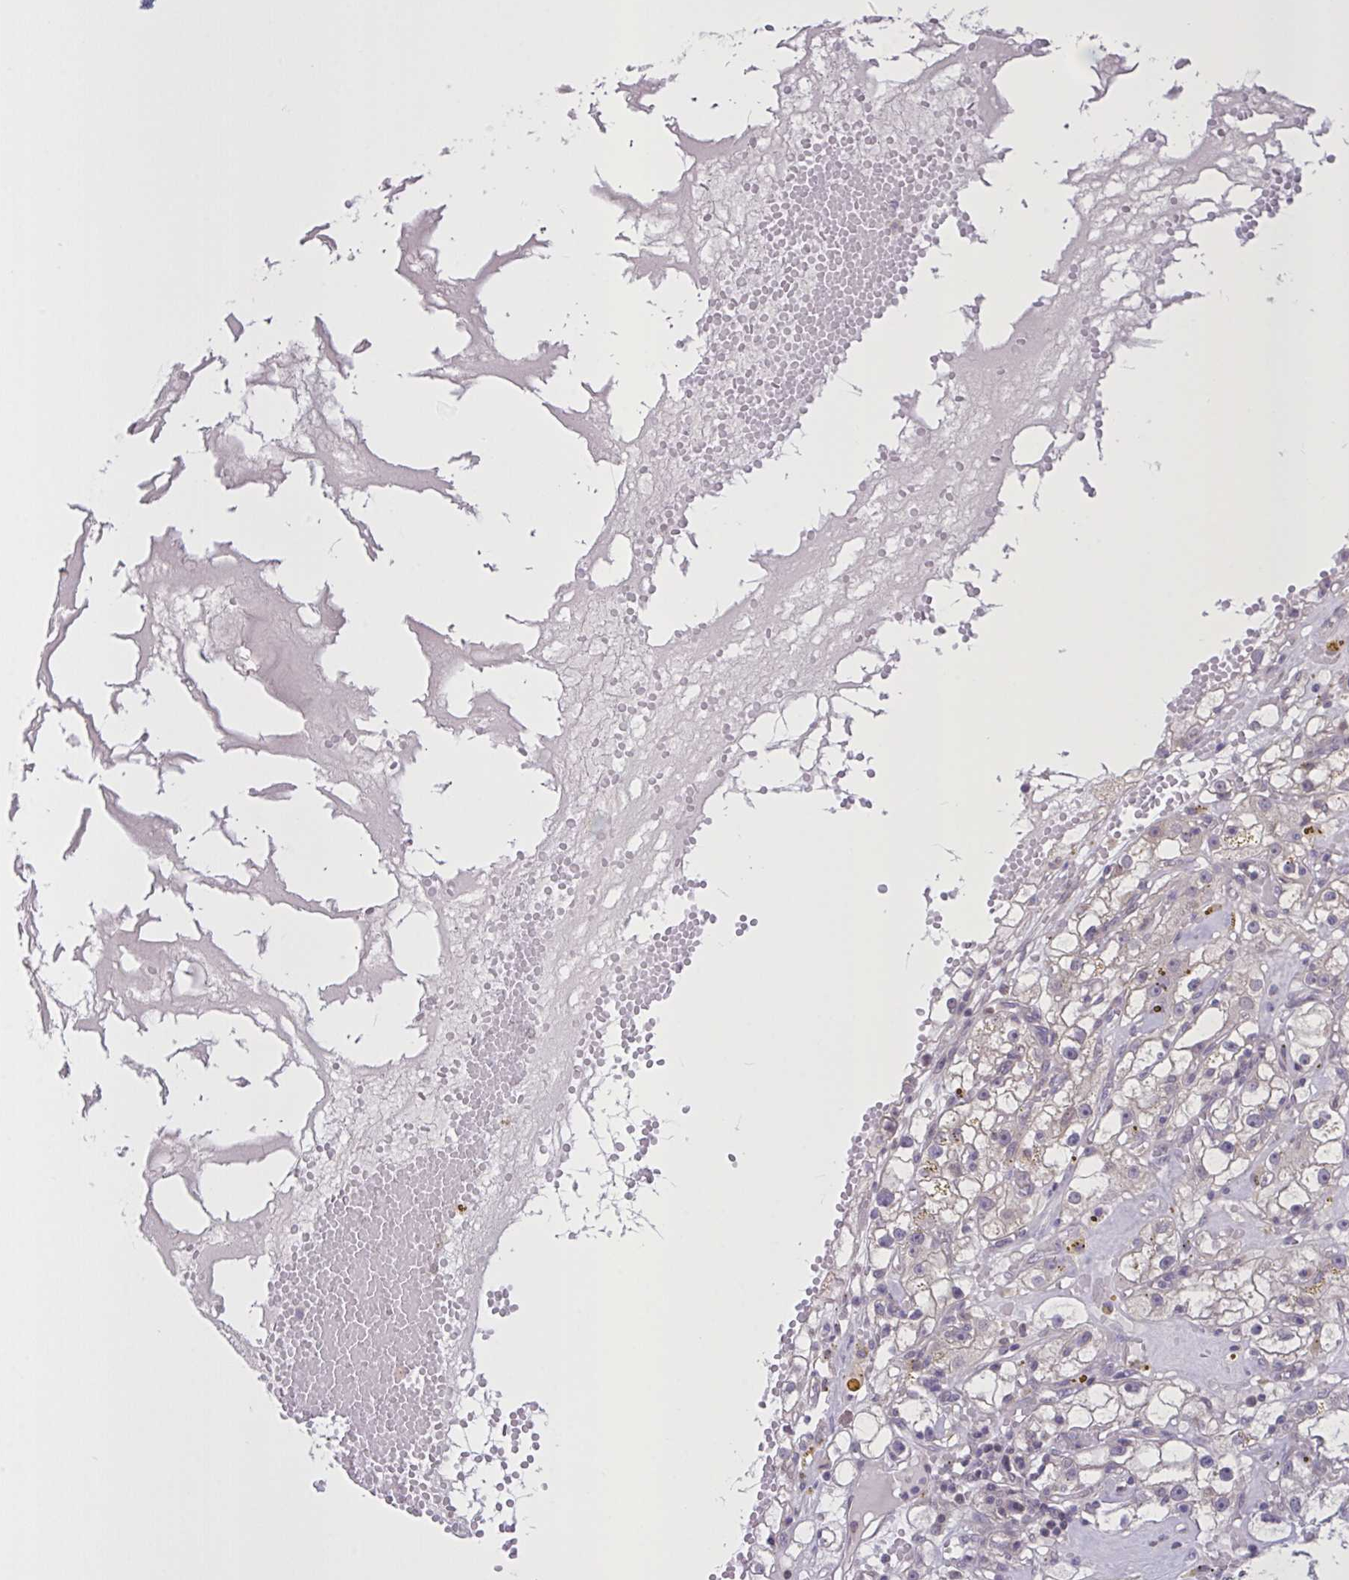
{"staining": {"intensity": "negative", "quantity": "none", "location": "none"}, "tissue": "renal cancer", "cell_type": "Tumor cells", "image_type": "cancer", "snomed": [{"axis": "morphology", "description": "Adenocarcinoma, NOS"}, {"axis": "topography", "description": "Kidney"}], "caption": "Immunohistochemical staining of renal cancer reveals no significant staining in tumor cells.", "gene": "MRGPRX2", "patient": {"sex": "male", "age": 56}}